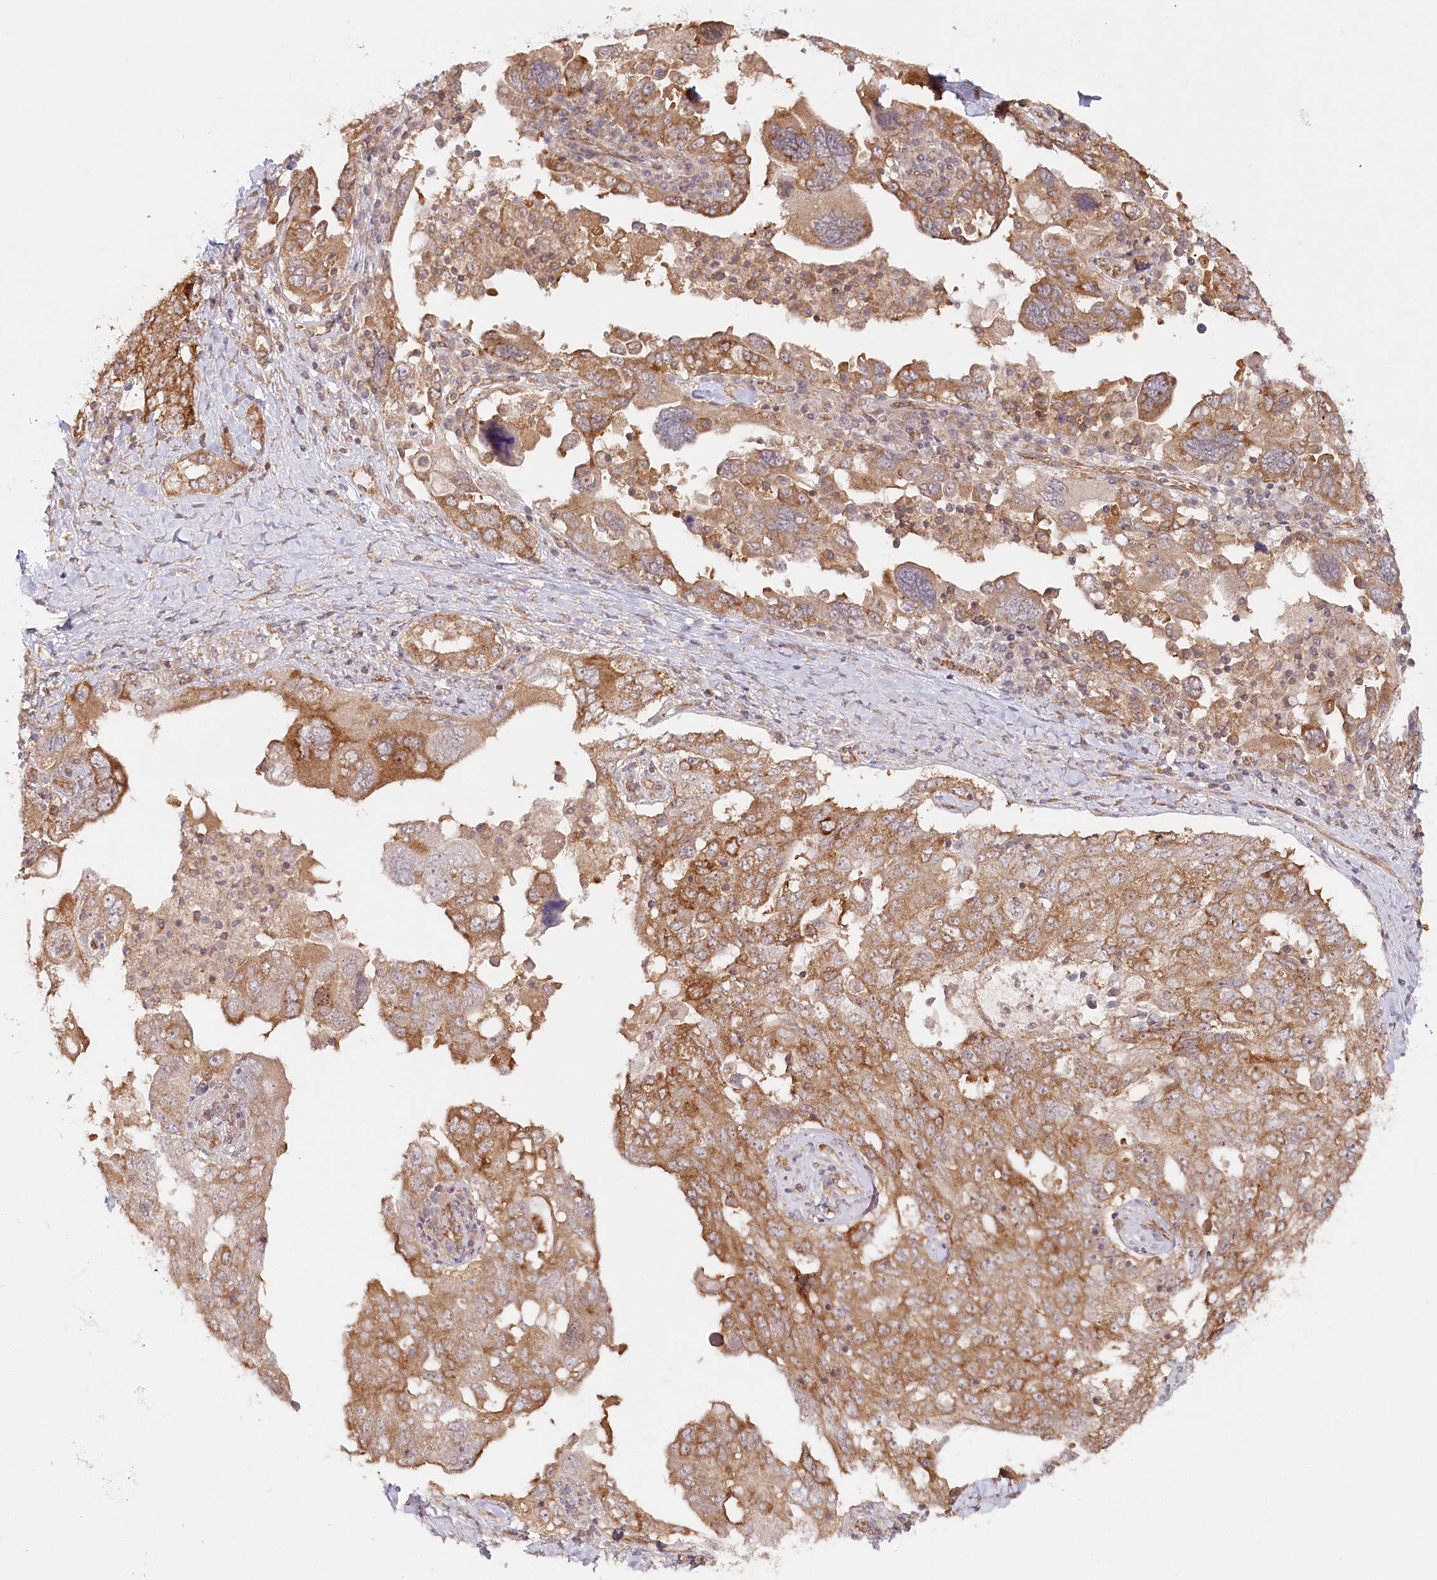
{"staining": {"intensity": "moderate", "quantity": ">75%", "location": "cytoplasmic/membranous"}, "tissue": "ovarian cancer", "cell_type": "Tumor cells", "image_type": "cancer", "snomed": [{"axis": "morphology", "description": "Carcinoma, endometroid"}, {"axis": "topography", "description": "Ovary"}], "caption": "Brown immunohistochemical staining in human ovarian cancer (endometroid carcinoma) reveals moderate cytoplasmic/membranous staining in approximately >75% of tumor cells.", "gene": "OTUD4", "patient": {"sex": "female", "age": 62}}